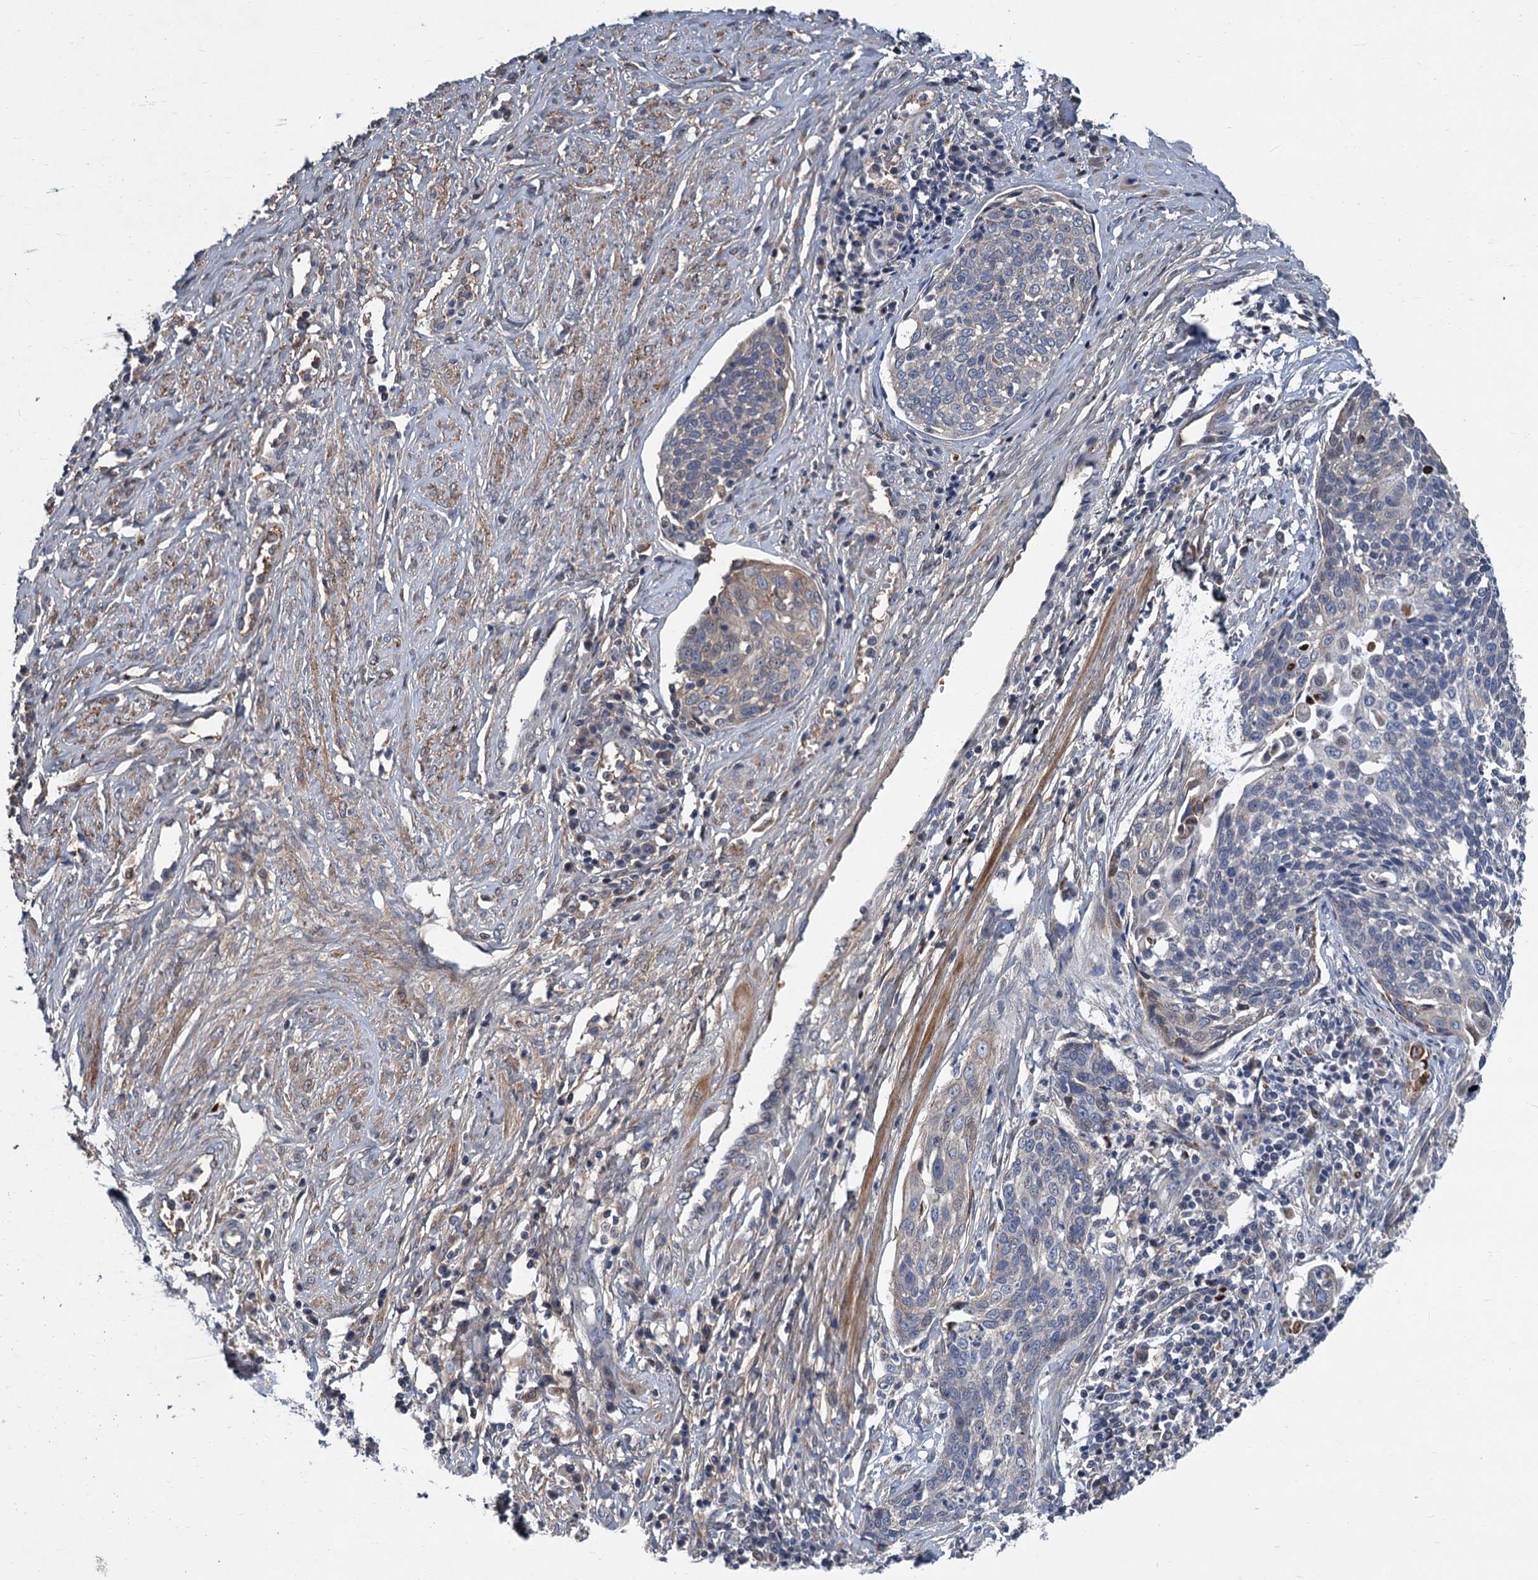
{"staining": {"intensity": "negative", "quantity": "none", "location": "none"}, "tissue": "cervical cancer", "cell_type": "Tumor cells", "image_type": "cancer", "snomed": [{"axis": "morphology", "description": "Squamous cell carcinoma, NOS"}, {"axis": "topography", "description": "Cervix"}], "caption": "This is an IHC histopathology image of human cervical cancer. There is no positivity in tumor cells.", "gene": "TRAF7", "patient": {"sex": "female", "age": 34}}